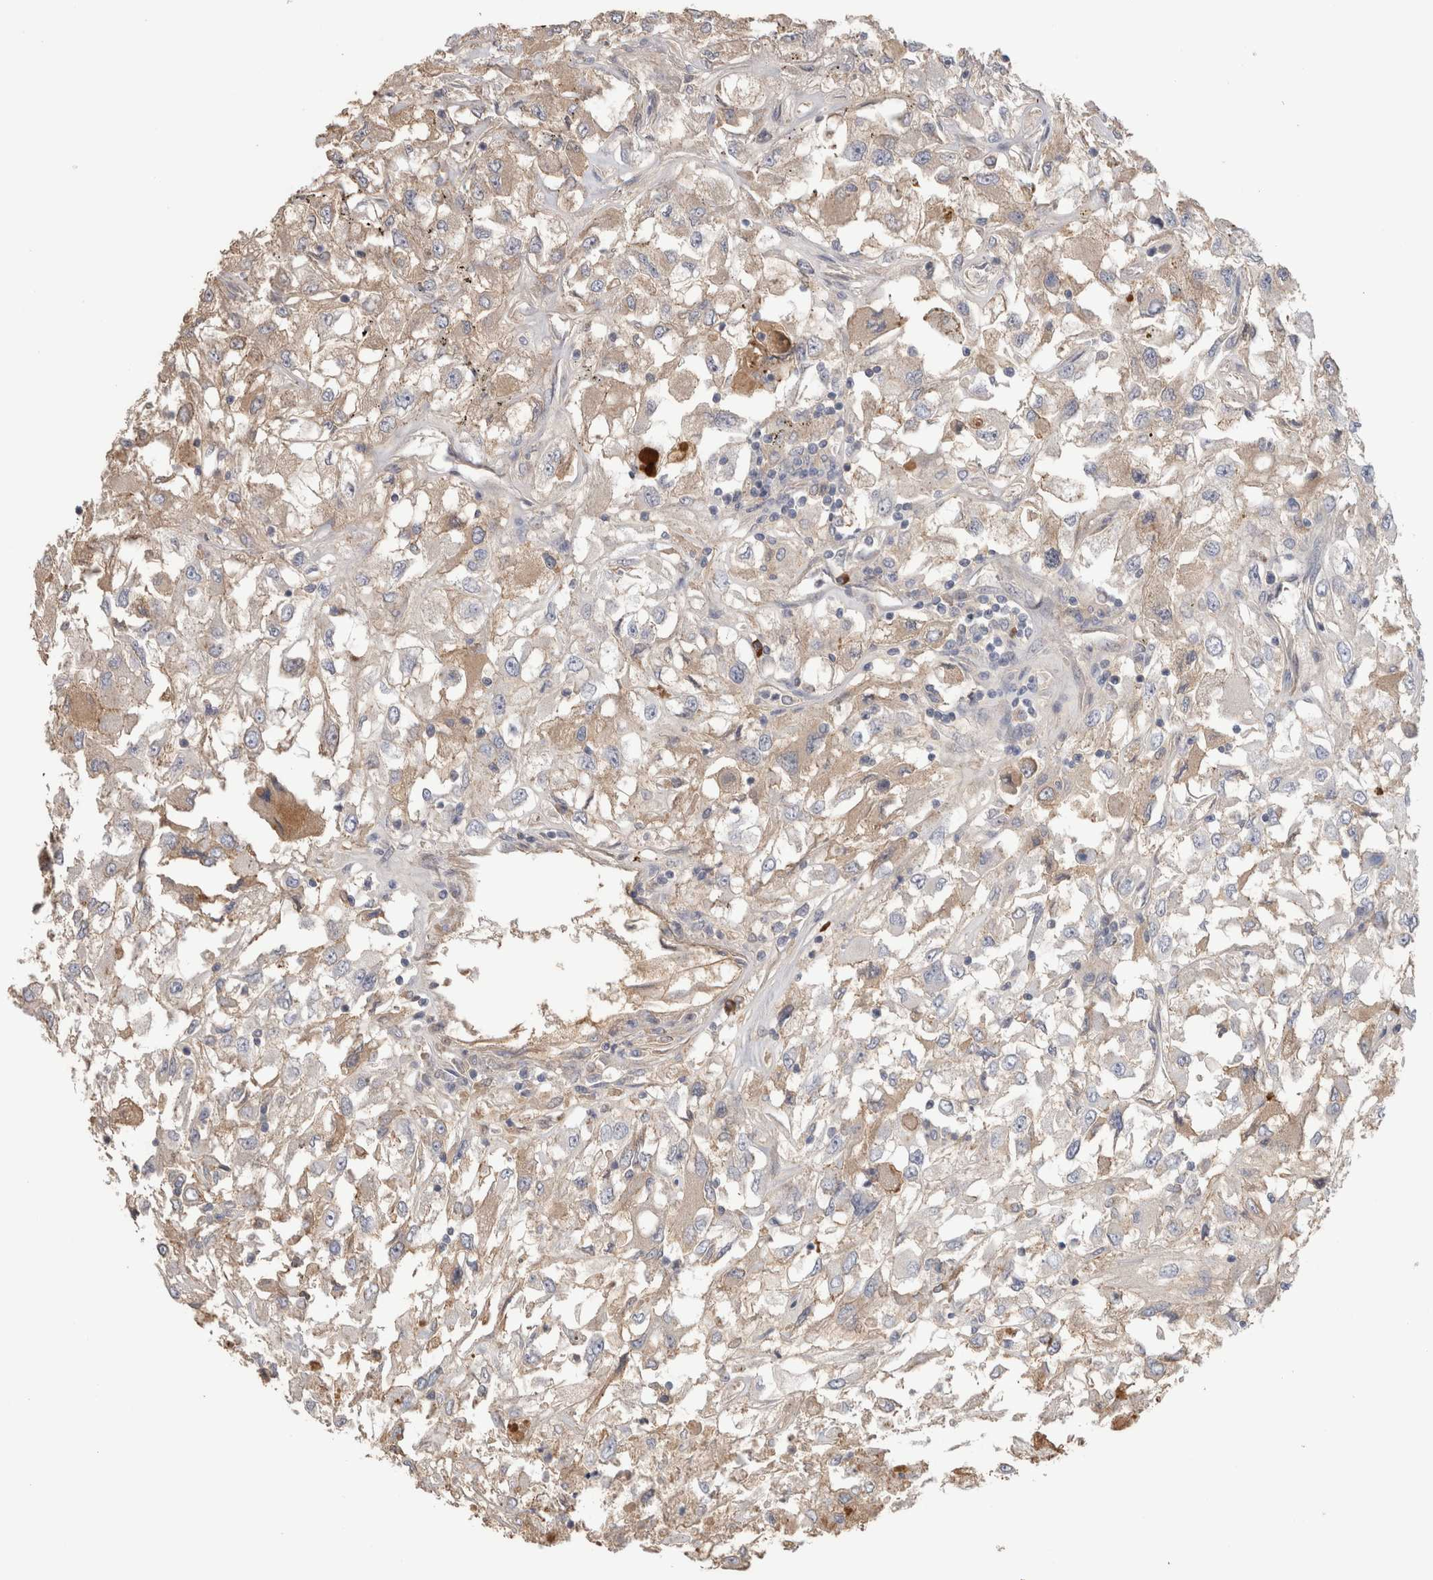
{"staining": {"intensity": "weak", "quantity": "<25%", "location": "cytoplasmic/membranous"}, "tissue": "renal cancer", "cell_type": "Tumor cells", "image_type": "cancer", "snomed": [{"axis": "morphology", "description": "Adenocarcinoma, NOS"}, {"axis": "topography", "description": "Kidney"}], "caption": "DAB immunohistochemical staining of human renal cancer exhibits no significant staining in tumor cells. (Stains: DAB (3,3'-diaminobenzidine) immunohistochemistry (IHC) with hematoxylin counter stain, Microscopy: brightfield microscopy at high magnification).", "gene": "PPP3CC", "patient": {"sex": "female", "age": 52}}